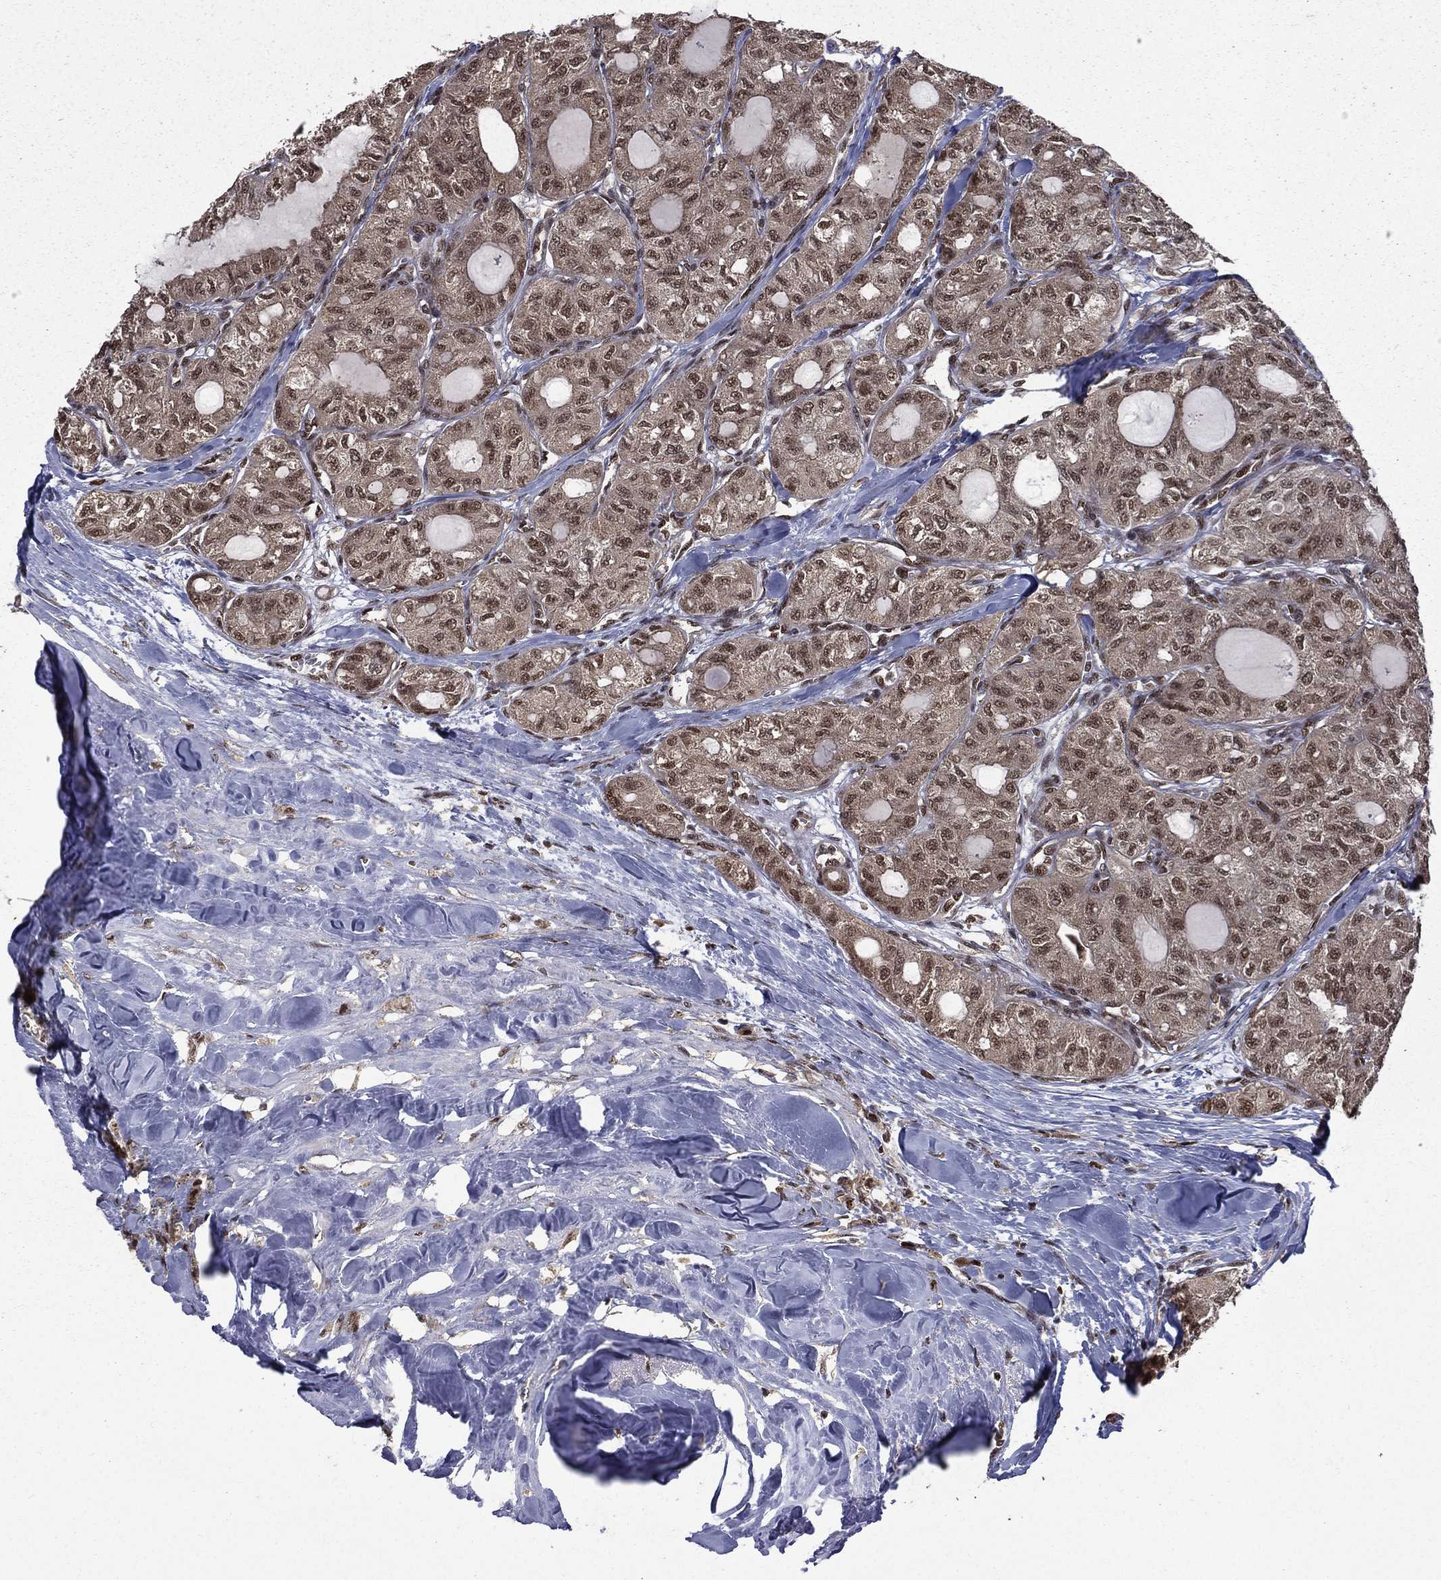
{"staining": {"intensity": "moderate", "quantity": "25%-75%", "location": "nuclear"}, "tissue": "thyroid cancer", "cell_type": "Tumor cells", "image_type": "cancer", "snomed": [{"axis": "morphology", "description": "Follicular adenoma carcinoma, NOS"}, {"axis": "topography", "description": "Thyroid gland"}], "caption": "DAB (3,3'-diaminobenzidine) immunohistochemical staining of human thyroid cancer (follicular adenoma carcinoma) displays moderate nuclear protein staining in approximately 25%-75% of tumor cells. (IHC, brightfield microscopy, high magnification).", "gene": "JMJD6", "patient": {"sex": "male", "age": 75}}